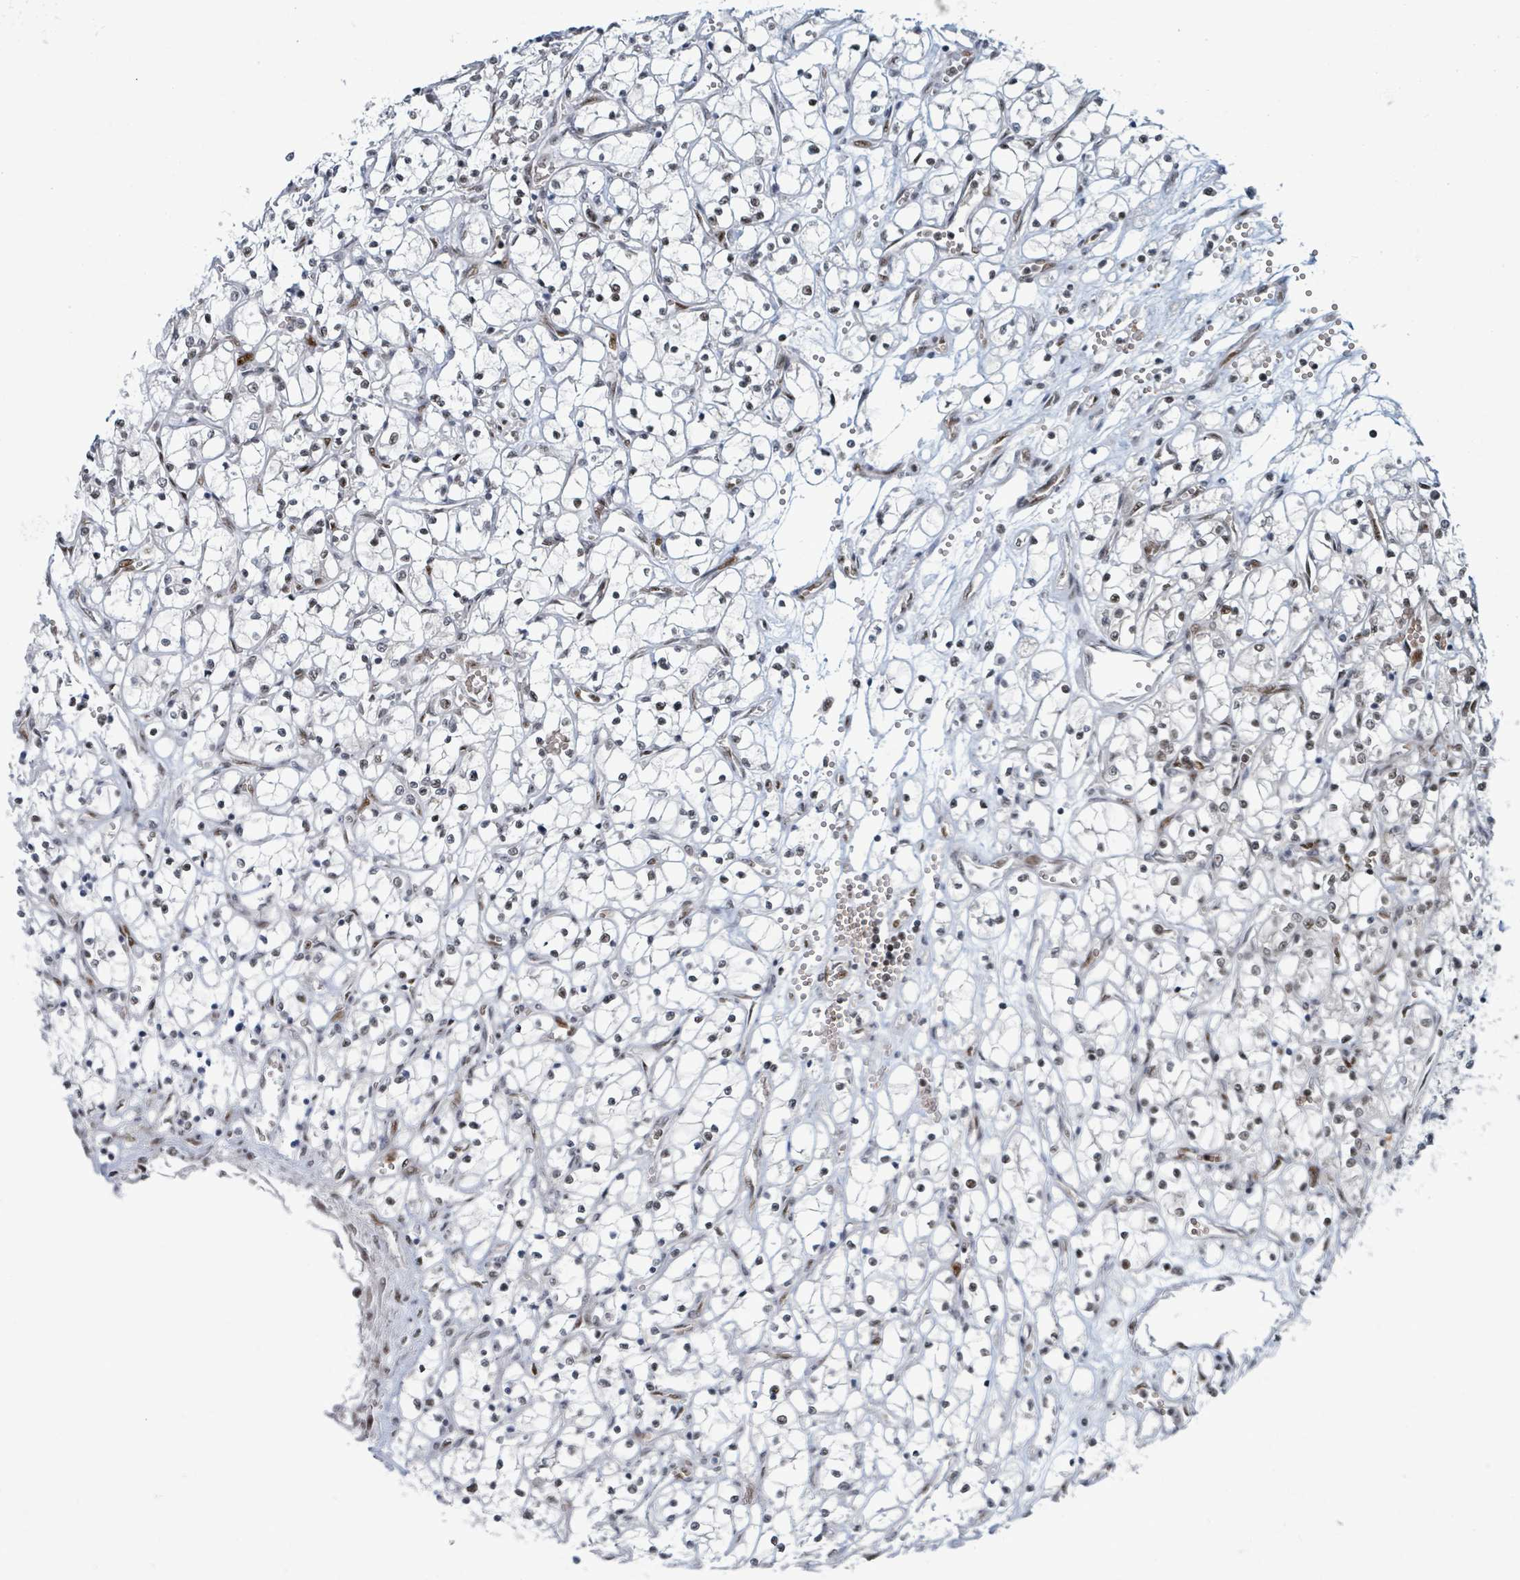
{"staining": {"intensity": "weak", "quantity": "<25%", "location": "nuclear"}, "tissue": "renal cancer", "cell_type": "Tumor cells", "image_type": "cancer", "snomed": [{"axis": "morphology", "description": "Adenocarcinoma, NOS"}, {"axis": "topography", "description": "Kidney"}], "caption": "Image shows no protein positivity in tumor cells of renal adenocarcinoma tissue.", "gene": "KLF3", "patient": {"sex": "female", "age": 69}}